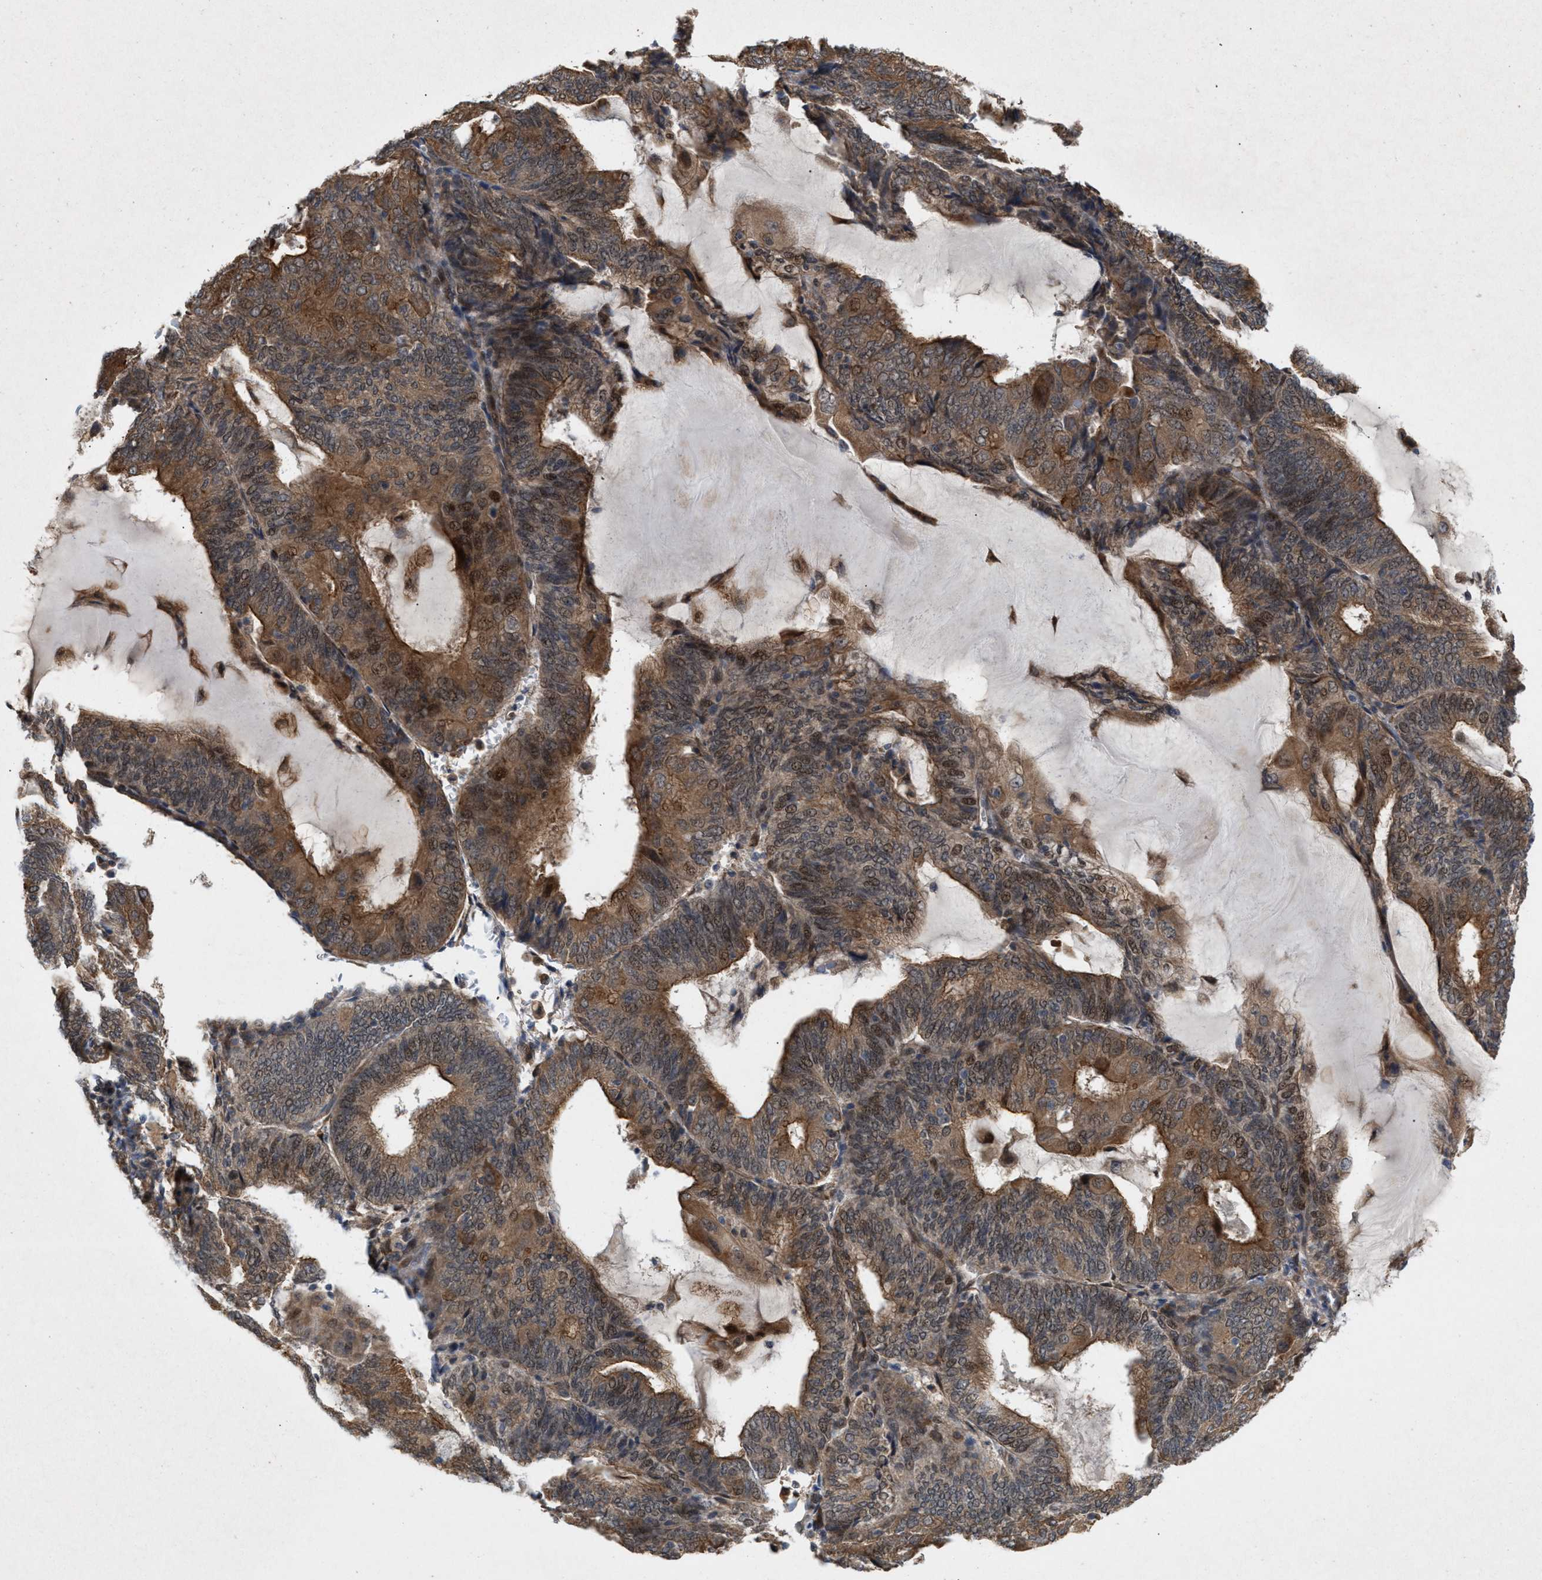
{"staining": {"intensity": "moderate", "quantity": ">75%", "location": "cytoplasmic/membranous,nuclear"}, "tissue": "endometrial cancer", "cell_type": "Tumor cells", "image_type": "cancer", "snomed": [{"axis": "morphology", "description": "Adenocarcinoma, NOS"}, {"axis": "topography", "description": "Endometrium"}], "caption": "Protein analysis of endometrial cancer tissue shows moderate cytoplasmic/membranous and nuclear expression in about >75% of tumor cells.", "gene": "MFSD6", "patient": {"sex": "female", "age": 81}}